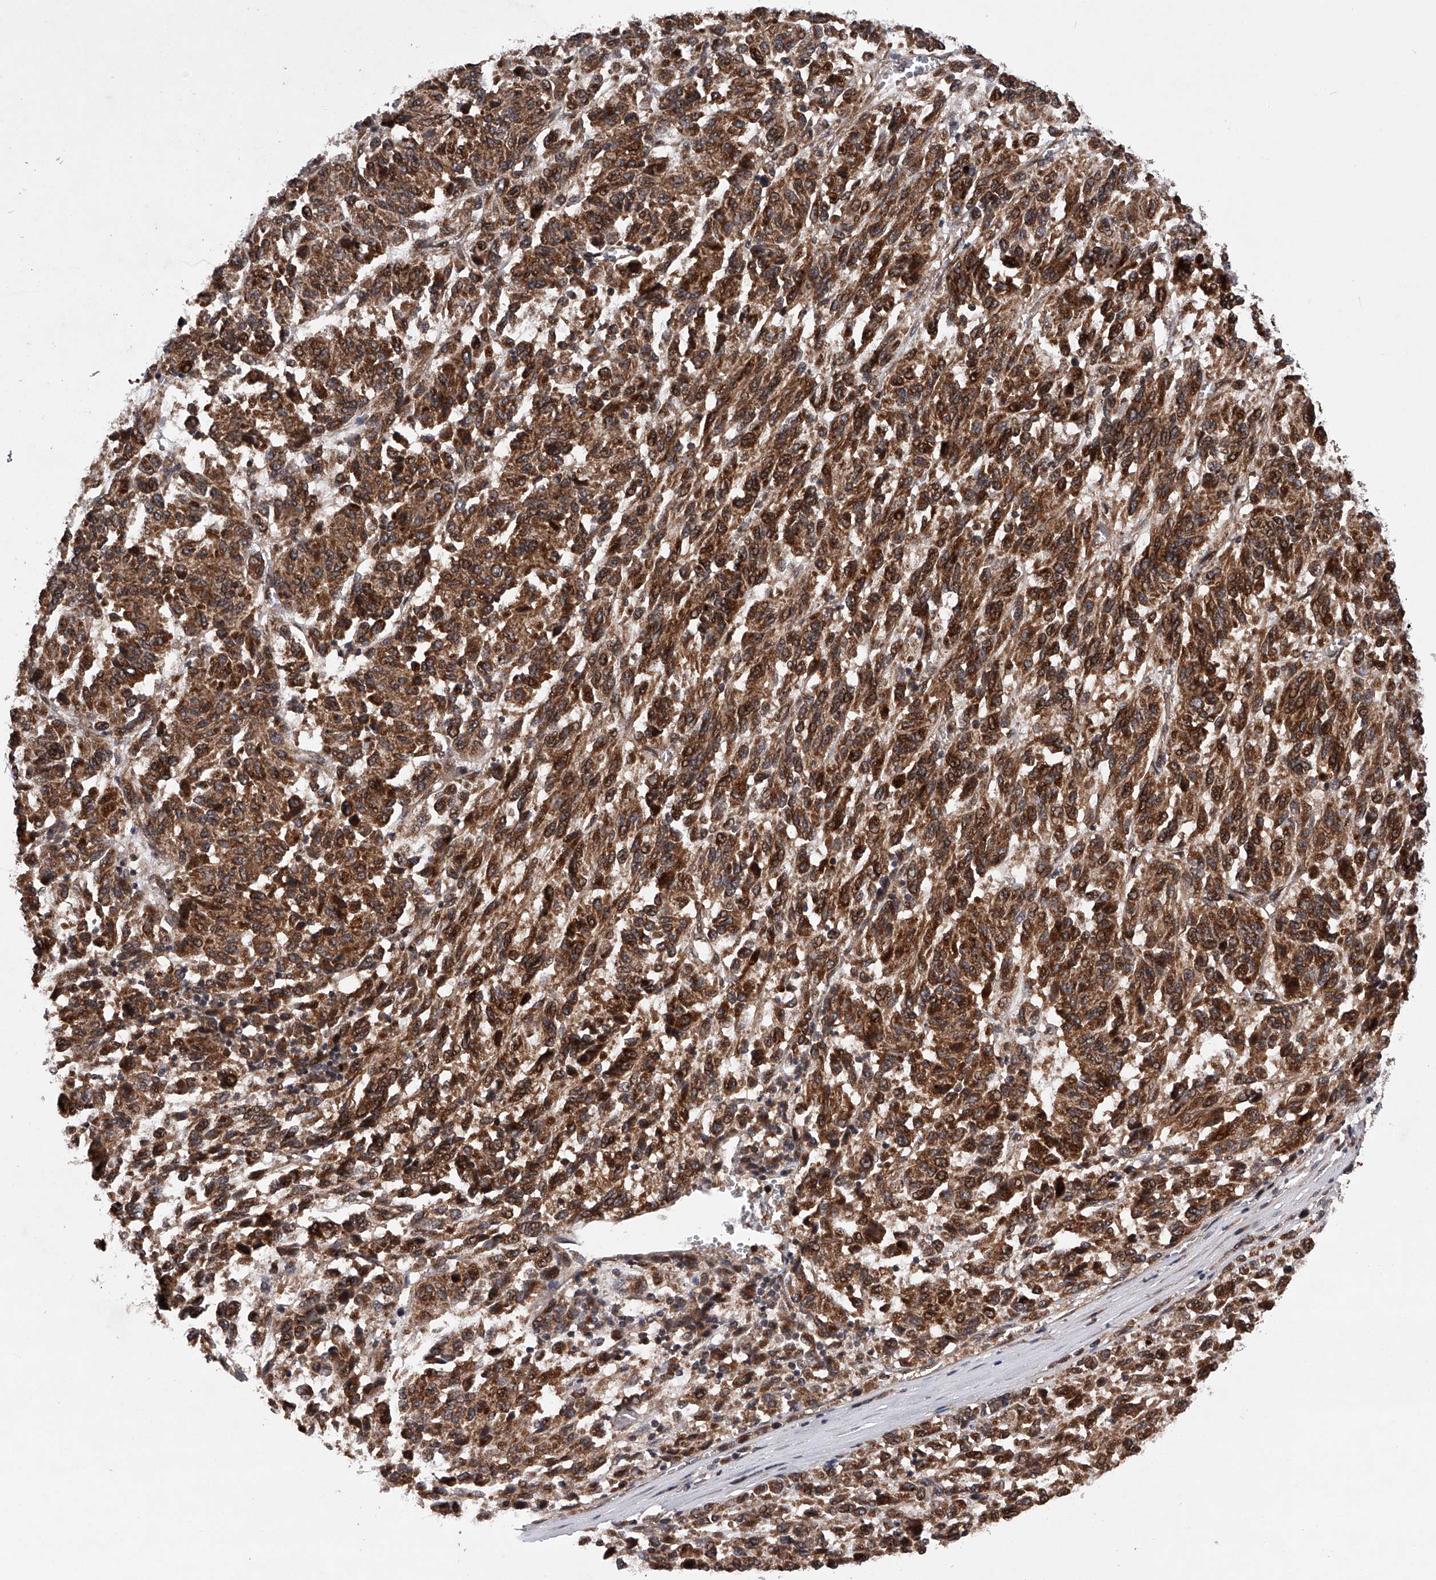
{"staining": {"intensity": "strong", "quantity": ">75%", "location": "cytoplasmic/membranous,nuclear"}, "tissue": "melanoma", "cell_type": "Tumor cells", "image_type": "cancer", "snomed": [{"axis": "morphology", "description": "Malignant melanoma, Metastatic site"}, {"axis": "topography", "description": "Lung"}], "caption": "About >75% of tumor cells in human melanoma show strong cytoplasmic/membranous and nuclear protein positivity as visualized by brown immunohistochemical staining.", "gene": "MAP3K11", "patient": {"sex": "male", "age": 64}}